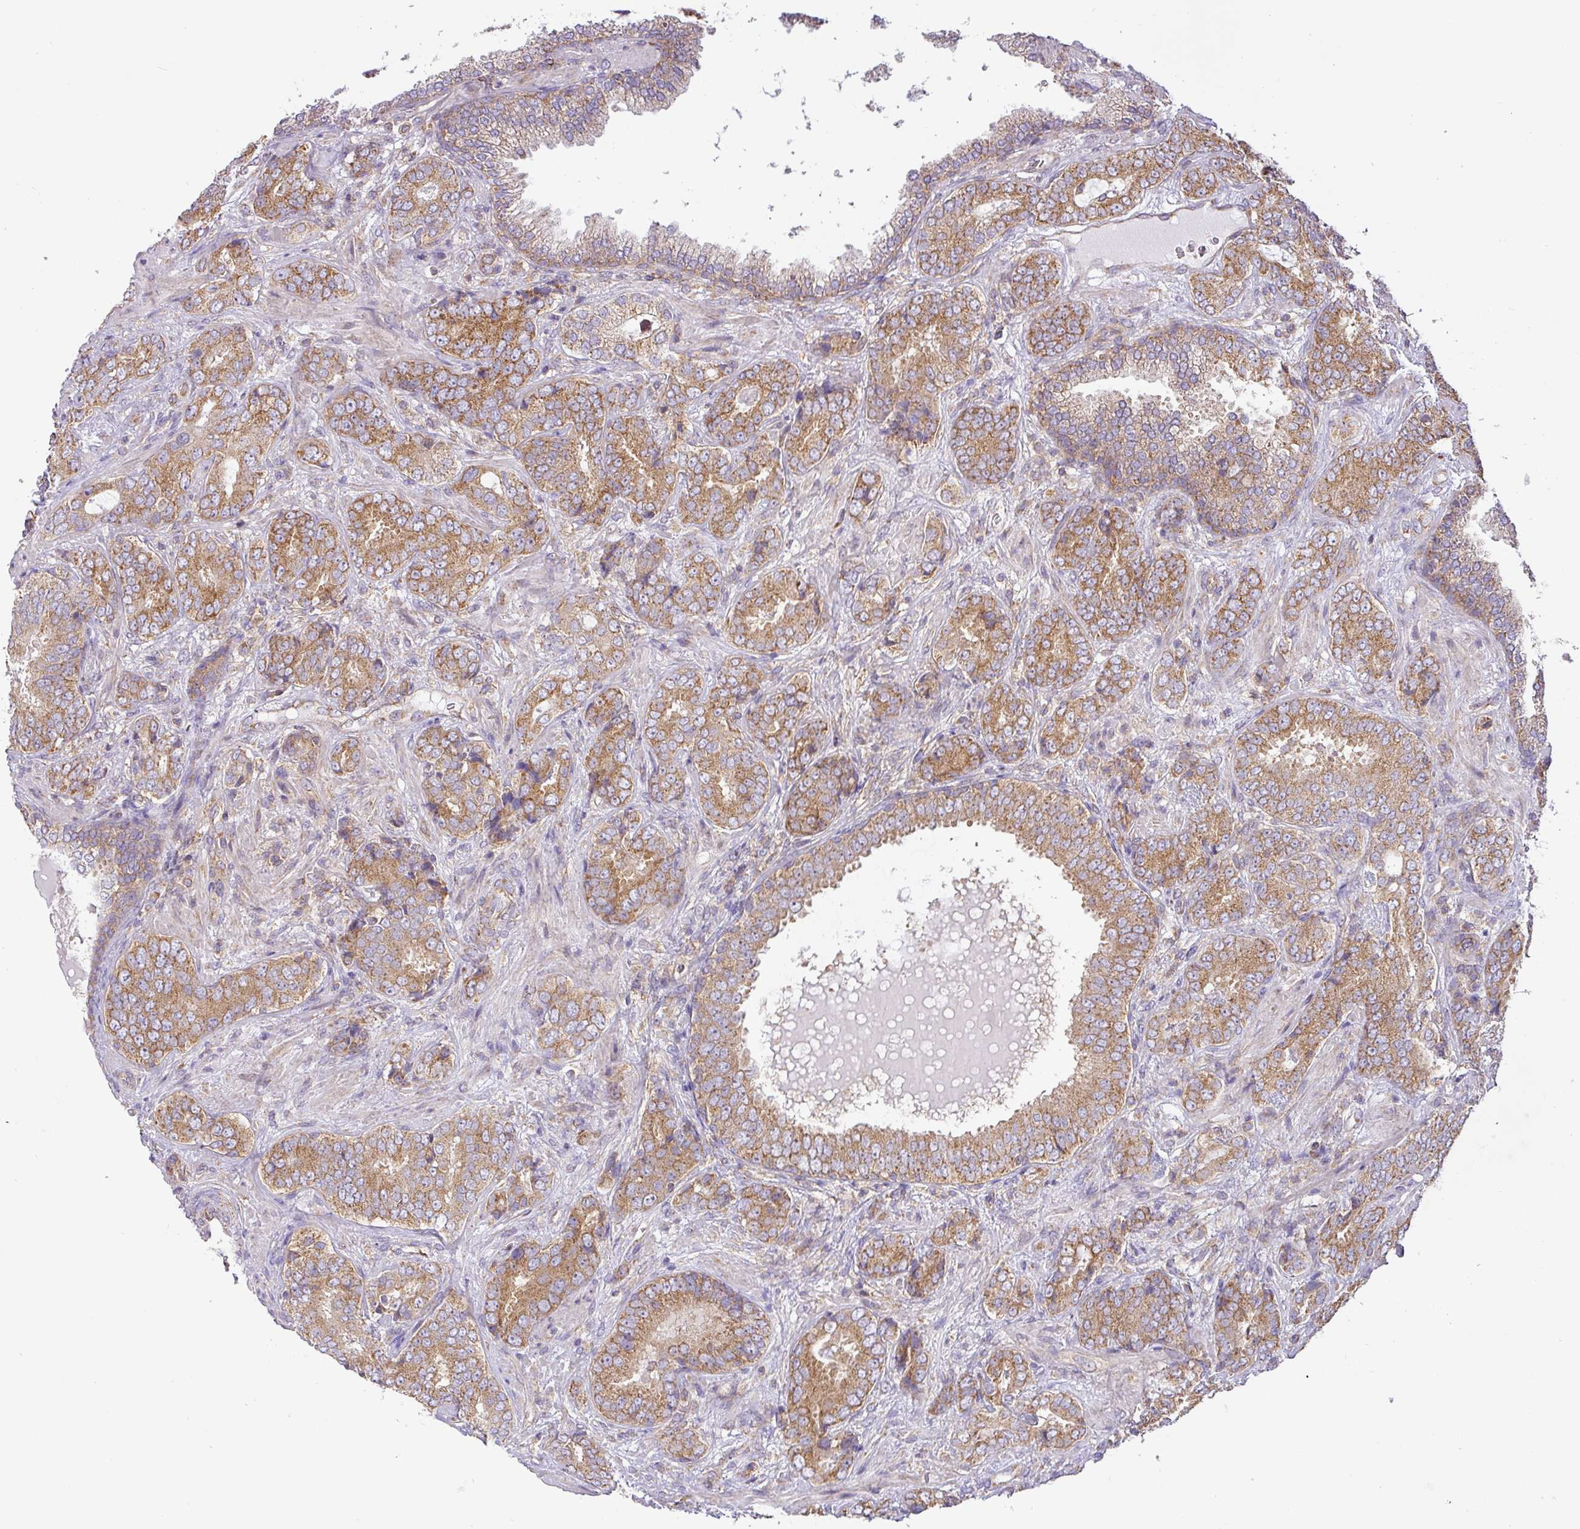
{"staining": {"intensity": "moderate", "quantity": ">75%", "location": "cytoplasmic/membranous"}, "tissue": "prostate cancer", "cell_type": "Tumor cells", "image_type": "cancer", "snomed": [{"axis": "morphology", "description": "Adenocarcinoma, High grade"}, {"axis": "topography", "description": "Prostate"}], "caption": "Protein expression analysis of prostate high-grade adenocarcinoma displays moderate cytoplasmic/membranous staining in approximately >75% of tumor cells.", "gene": "ZNF211", "patient": {"sex": "male", "age": 71}}